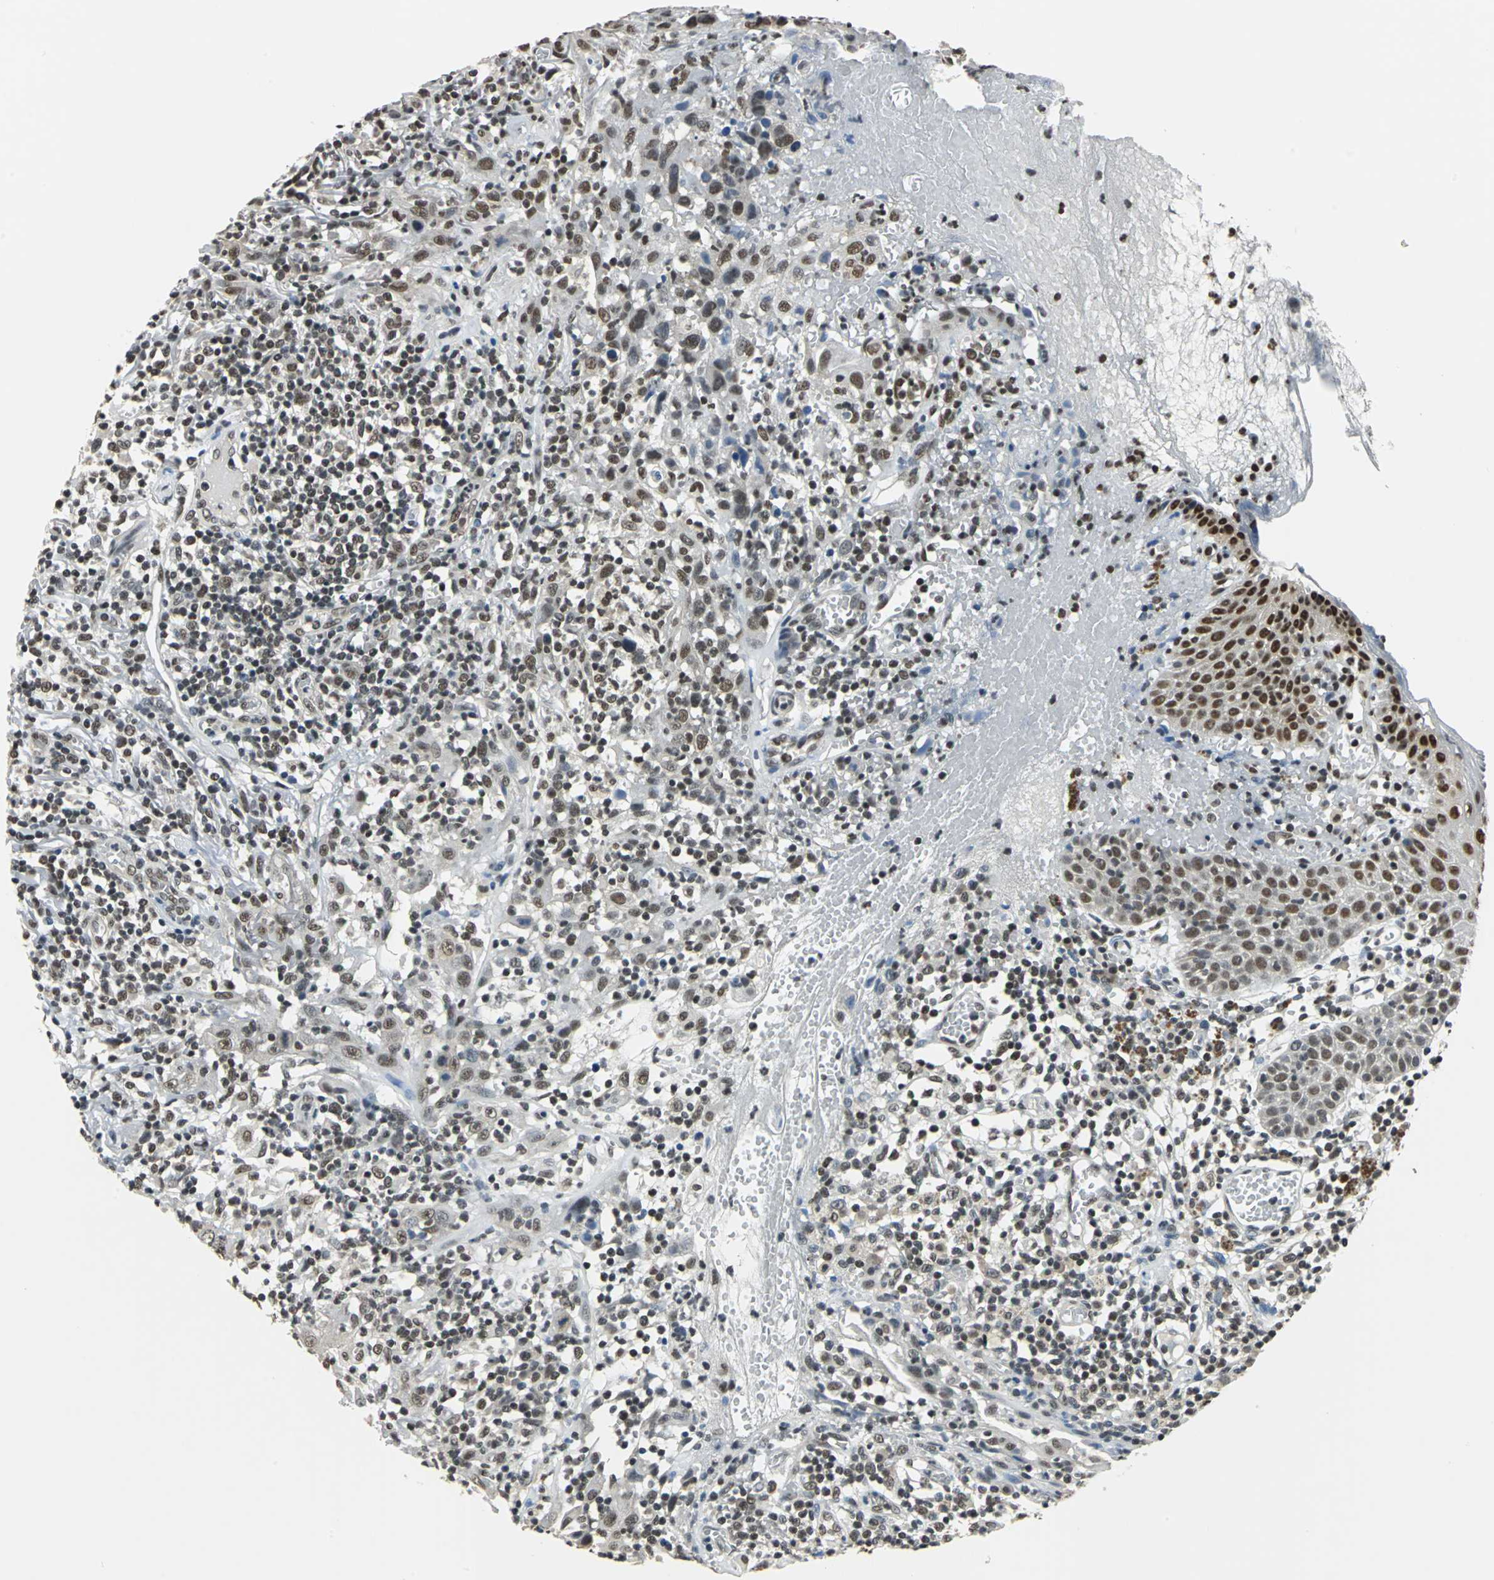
{"staining": {"intensity": "moderate", "quantity": ">75%", "location": "nuclear"}, "tissue": "thyroid cancer", "cell_type": "Tumor cells", "image_type": "cancer", "snomed": [{"axis": "morphology", "description": "Carcinoma, NOS"}, {"axis": "topography", "description": "Thyroid gland"}], "caption": "Immunohistochemistry (IHC) staining of thyroid cancer (carcinoma), which shows medium levels of moderate nuclear positivity in about >75% of tumor cells indicating moderate nuclear protein staining. The staining was performed using DAB (brown) for protein detection and nuclei were counterstained in hematoxylin (blue).", "gene": "RBM14", "patient": {"sex": "female", "age": 77}}